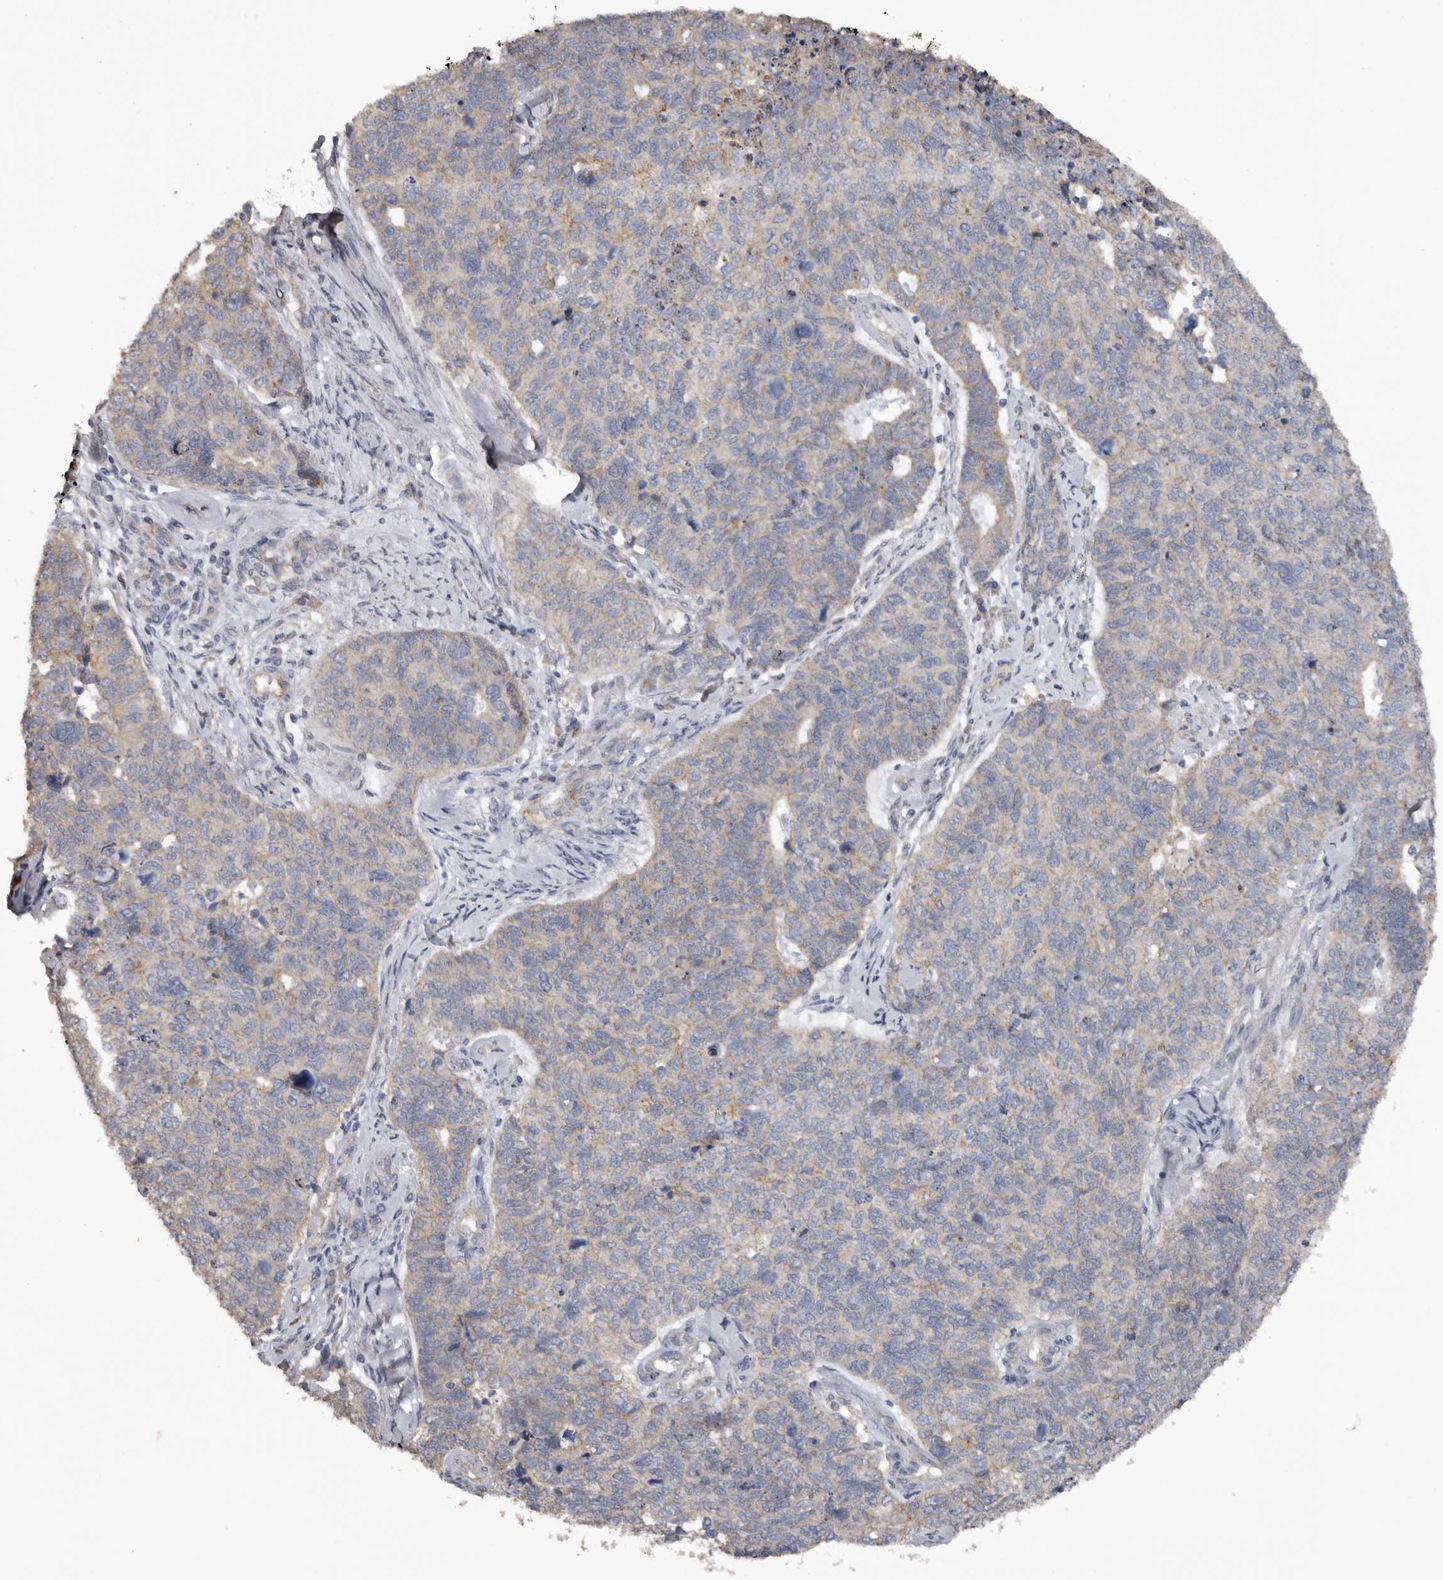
{"staining": {"intensity": "negative", "quantity": "none", "location": "none"}, "tissue": "cervical cancer", "cell_type": "Tumor cells", "image_type": "cancer", "snomed": [{"axis": "morphology", "description": "Squamous cell carcinoma, NOS"}, {"axis": "topography", "description": "Cervix"}], "caption": "Squamous cell carcinoma (cervical) was stained to show a protein in brown. There is no significant positivity in tumor cells. Brightfield microscopy of immunohistochemistry stained with DAB (3,3'-diaminobenzidine) (brown) and hematoxylin (blue), captured at high magnification.", "gene": "HYAL4", "patient": {"sex": "female", "age": 63}}